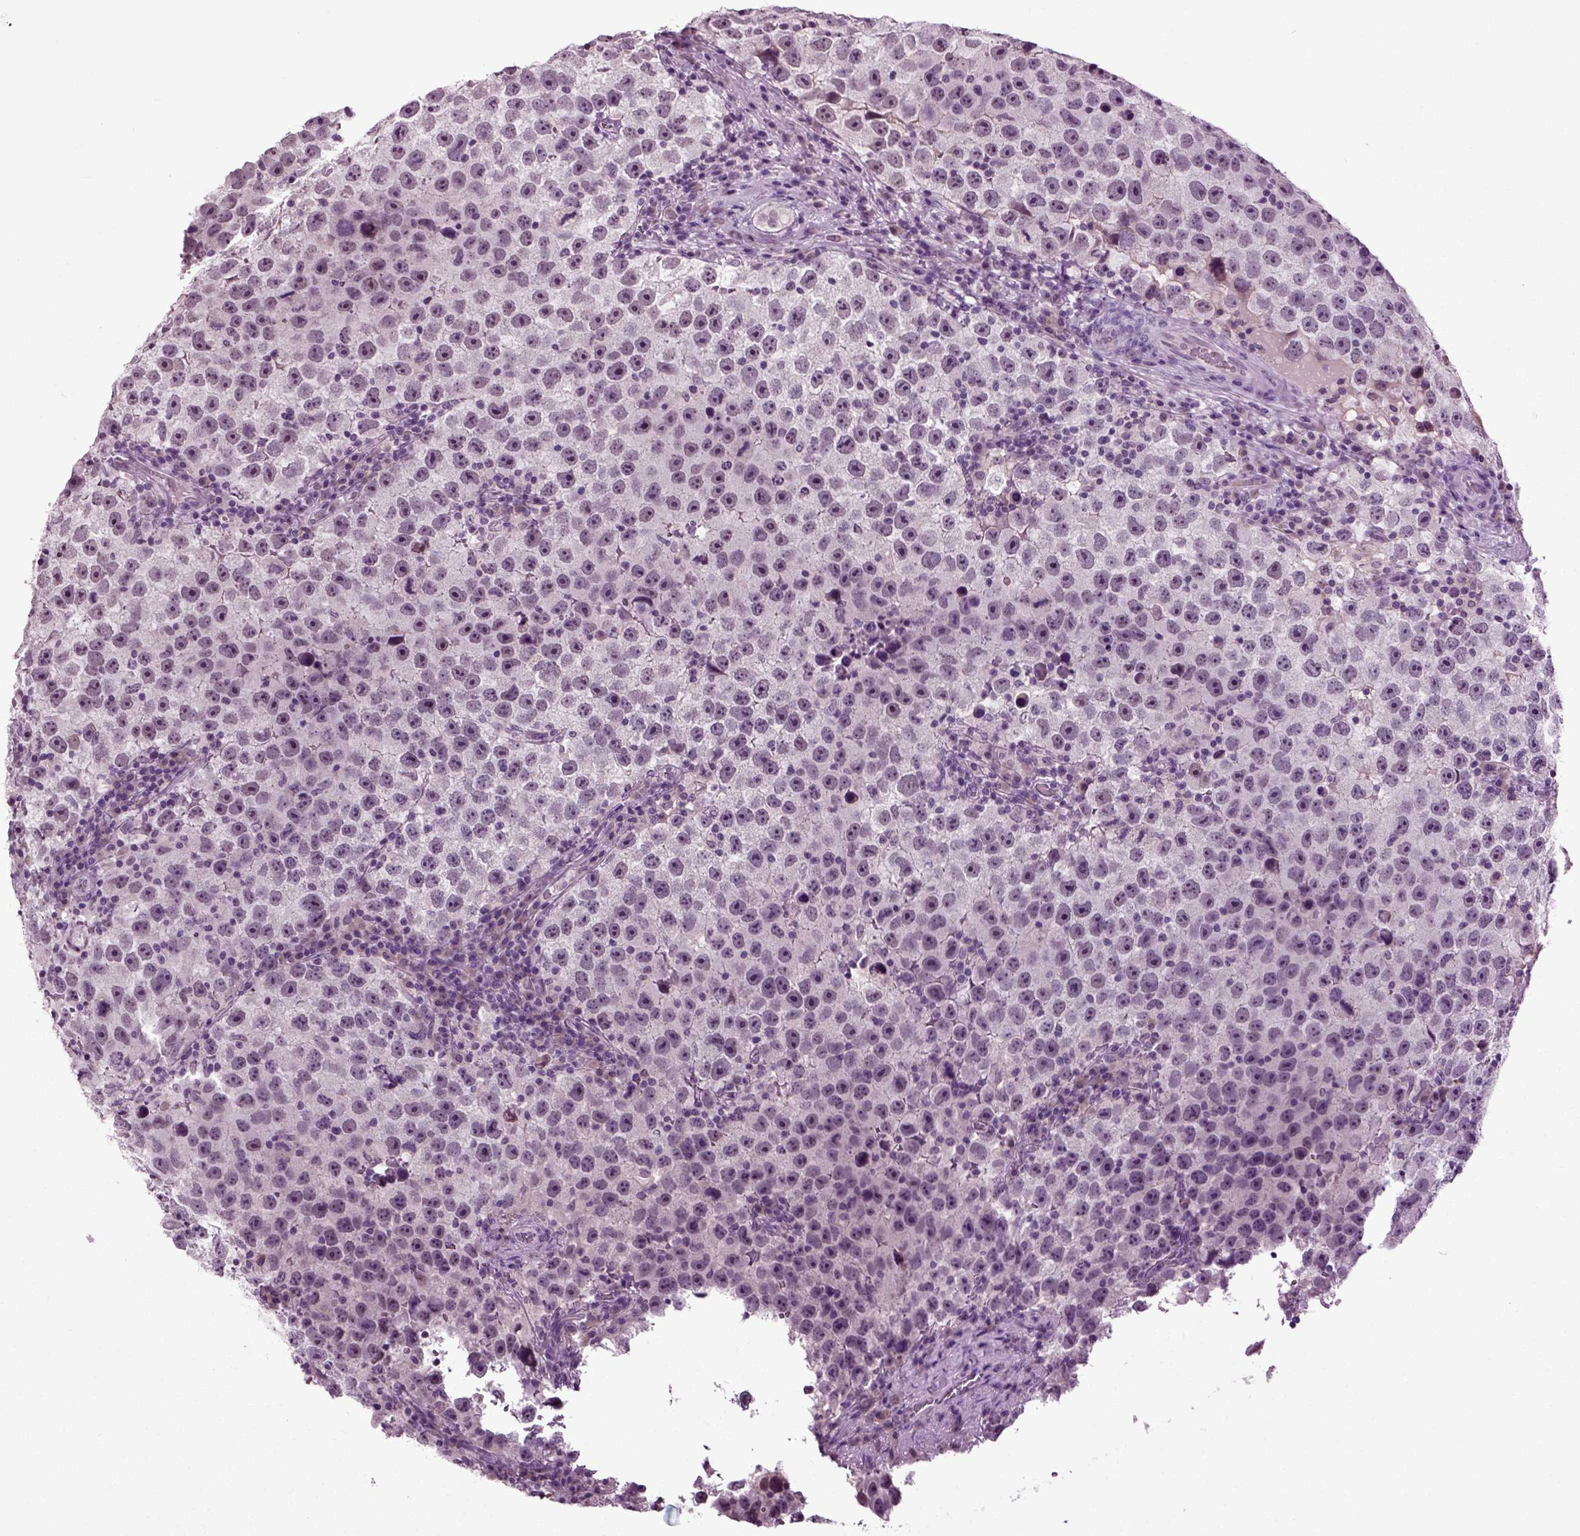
{"staining": {"intensity": "negative", "quantity": "none", "location": "none"}, "tissue": "testis cancer", "cell_type": "Tumor cells", "image_type": "cancer", "snomed": [{"axis": "morphology", "description": "Normal tissue, NOS"}, {"axis": "morphology", "description": "Seminoma, NOS"}, {"axis": "topography", "description": "Testis"}], "caption": "High power microscopy image of an immunohistochemistry (IHC) micrograph of testis cancer, revealing no significant positivity in tumor cells.", "gene": "SPATA17", "patient": {"sex": "male", "age": 31}}